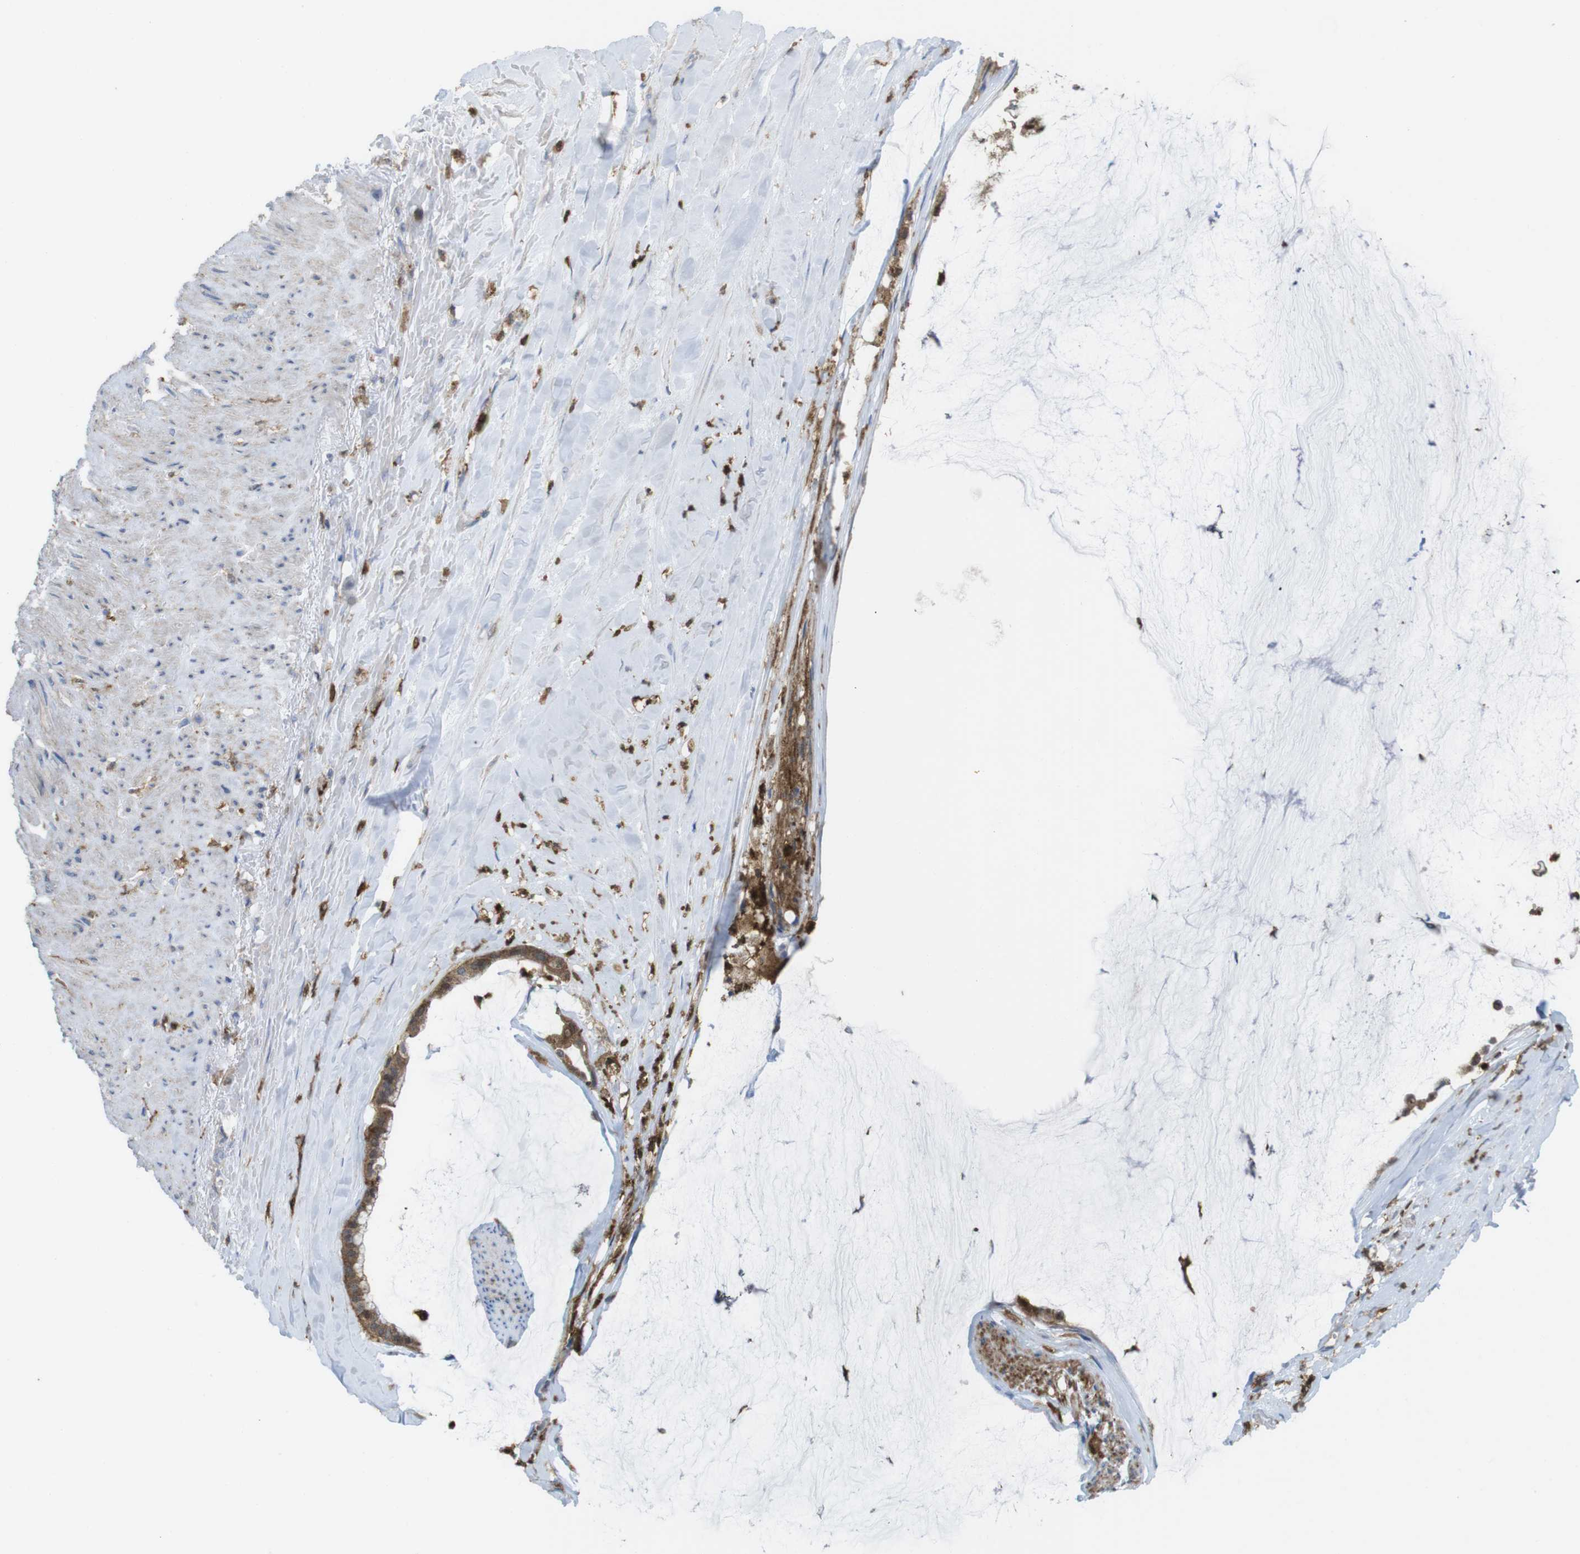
{"staining": {"intensity": "moderate", "quantity": ">75%", "location": "cytoplasmic/membranous"}, "tissue": "pancreatic cancer", "cell_type": "Tumor cells", "image_type": "cancer", "snomed": [{"axis": "morphology", "description": "Adenocarcinoma, NOS"}, {"axis": "topography", "description": "Pancreas"}], "caption": "A high-resolution image shows IHC staining of pancreatic adenocarcinoma, which demonstrates moderate cytoplasmic/membranous staining in approximately >75% of tumor cells.", "gene": "PRKCD", "patient": {"sex": "male", "age": 41}}